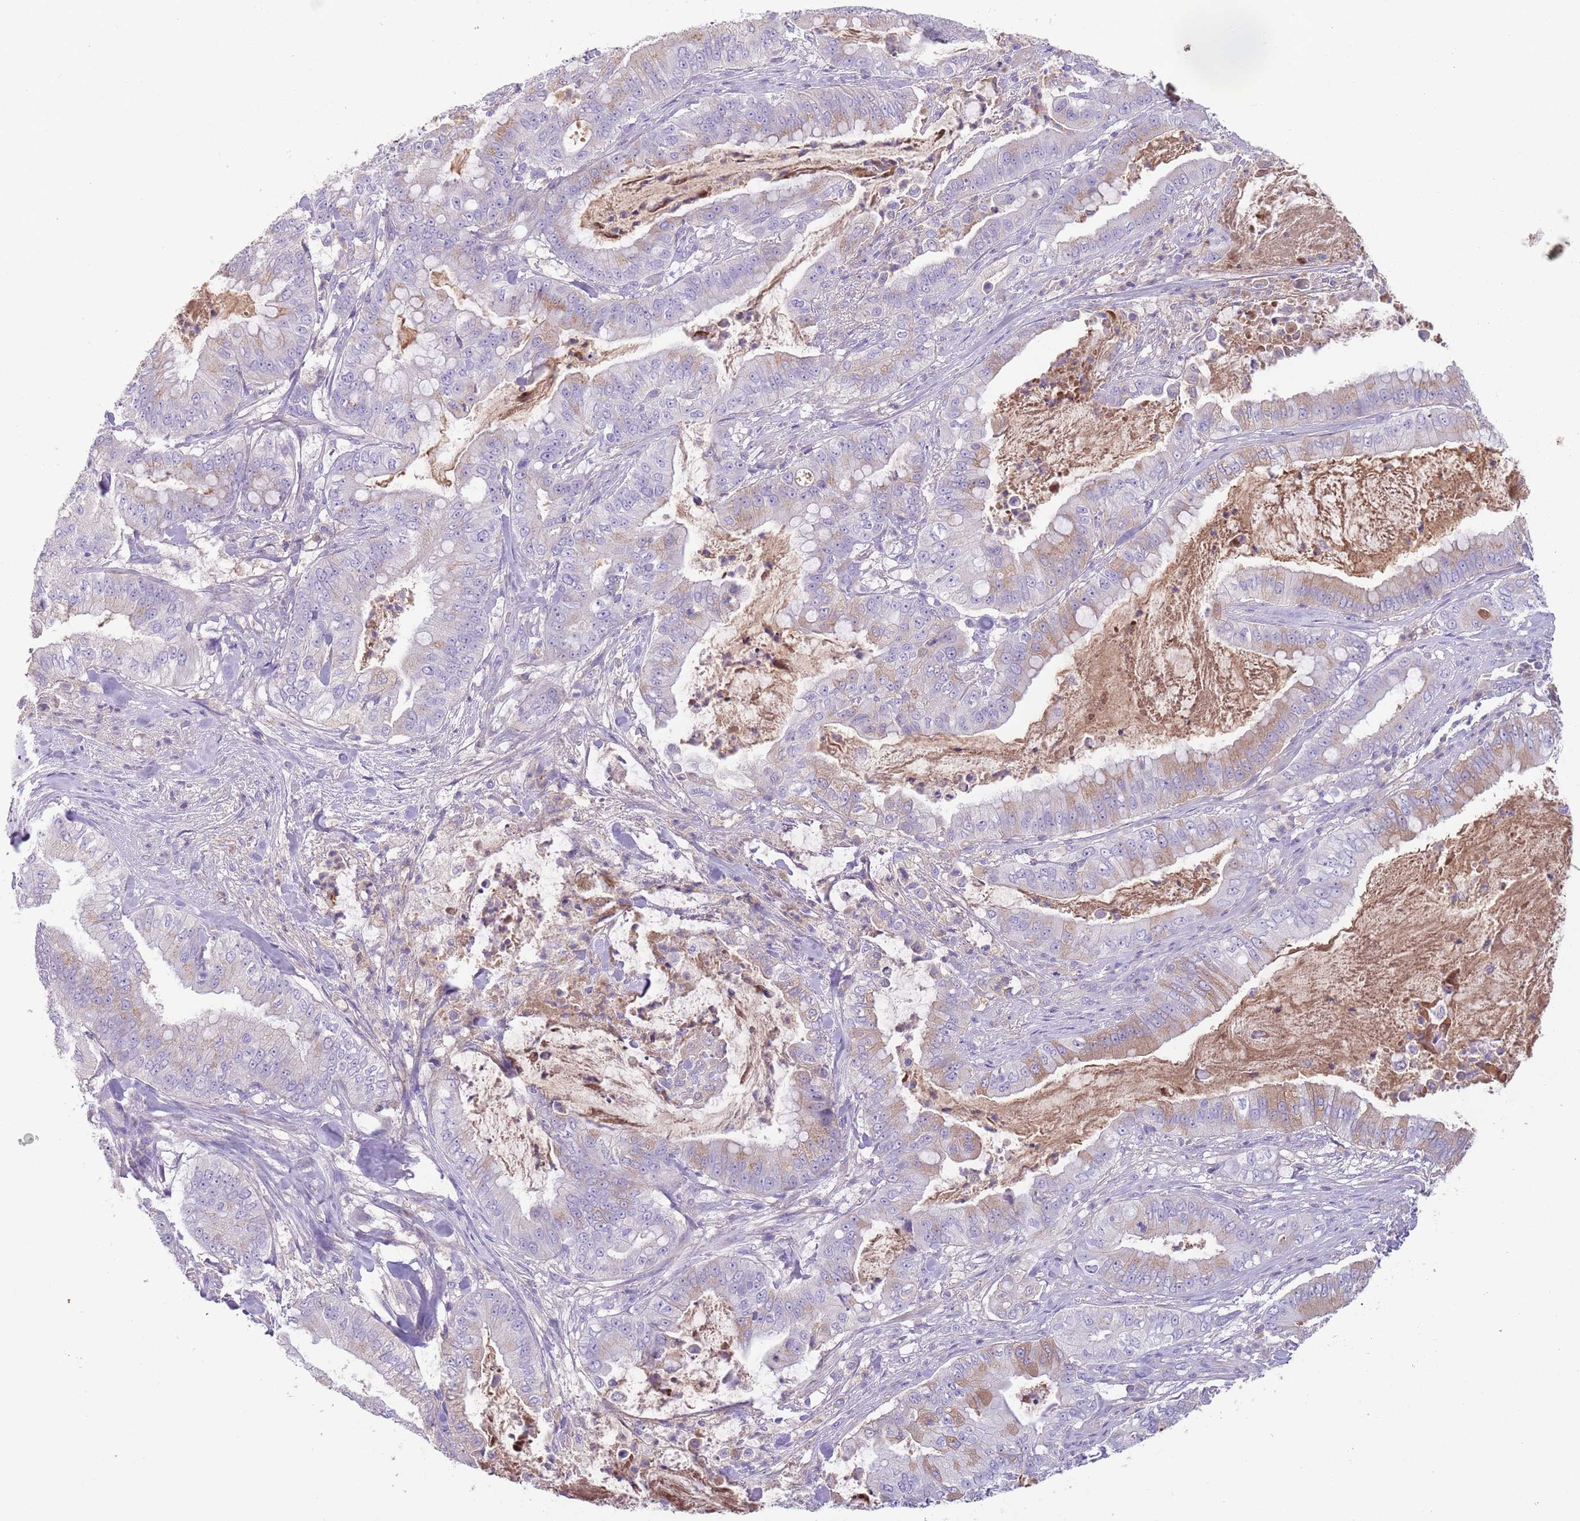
{"staining": {"intensity": "moderate", "quantity": "<25%", "location": "cytoplasmic/membranous"}, "tissue": "pancreatic cancer", "cell_type": "Tumor cells", "image_type": "cancer", "snomed": [{"axis": "morphology", "description": "Adenocarcinoma, NOS"}, {"axis": "topography", "description": "Pancreas"}], "caption": "Human adenocarcinoma (pancreatic) stained with a brown dye reveals moderate cytoplasmic/membranous positive staining in approximately <25% of tumor cells.", "gene": "IGFL4", "patient": {"sex": "male", "age": 71}}